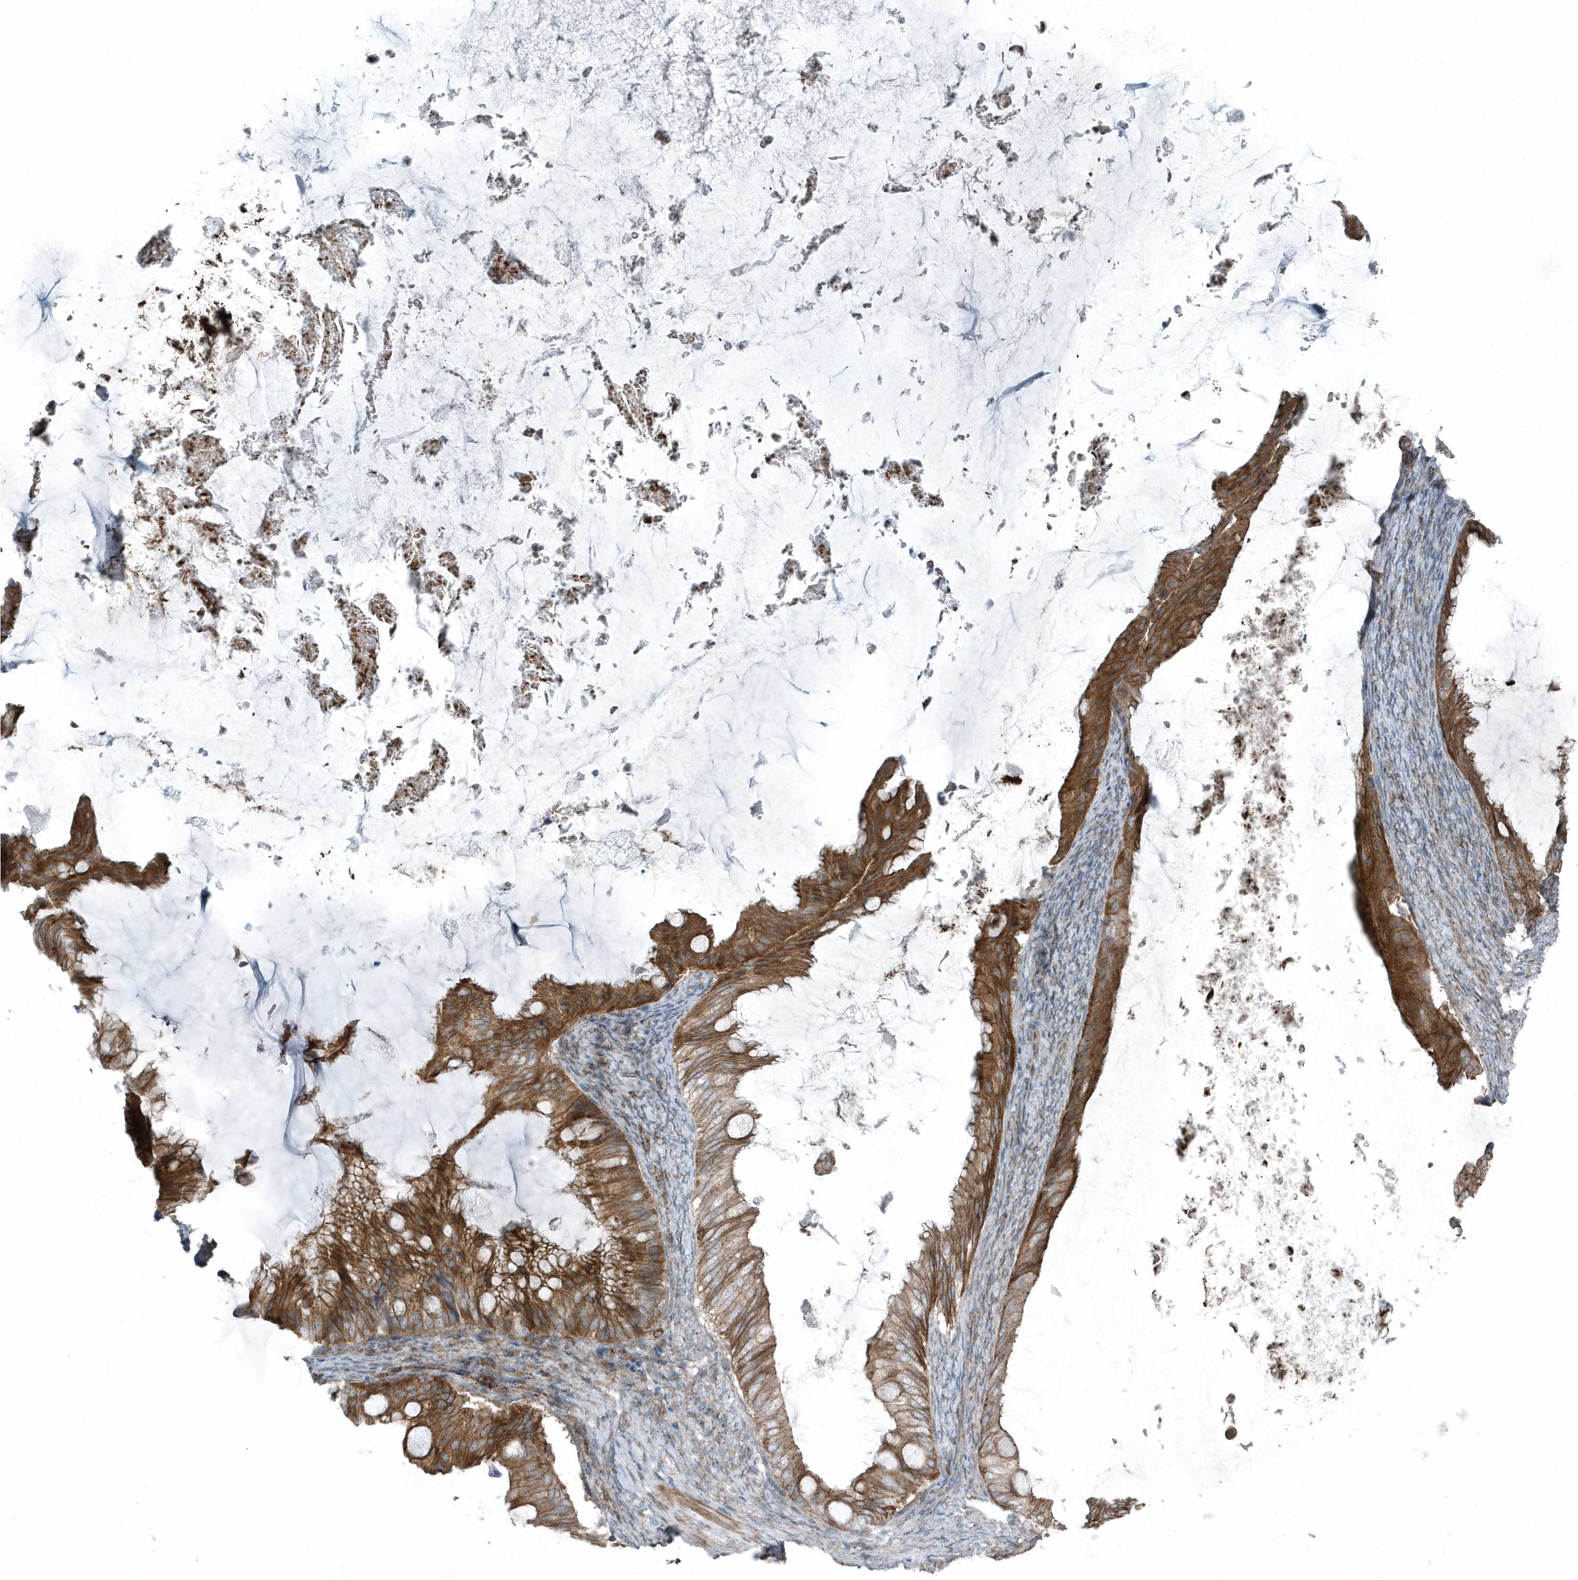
{"staining": {"intensity": "strong", "quantity": ">75%", "location": "cytoplasmic/membranous"}, "tissue": "ovarian cancer", "cell_type": "Tumor cells", "image_type": "cancer", "snomed": [{"axis": "morphology", "description": "Cystadenocarcinoma, mucinous, NOS"}, {"axis": "topography", "description": "Ovary"}], "caption": "Immunohistochemistry (IHC) image of neoplastic tissue: ovarian cancer stained using immunohistochemistry shows high levels of strong protein expression localized specifically in the cytoplasmic/membranous of tumor cells, appearing as a cytoplasmic/membranous brown color.", "gene": "GCC2", "patient": {"sex": "female", "age": 61}}